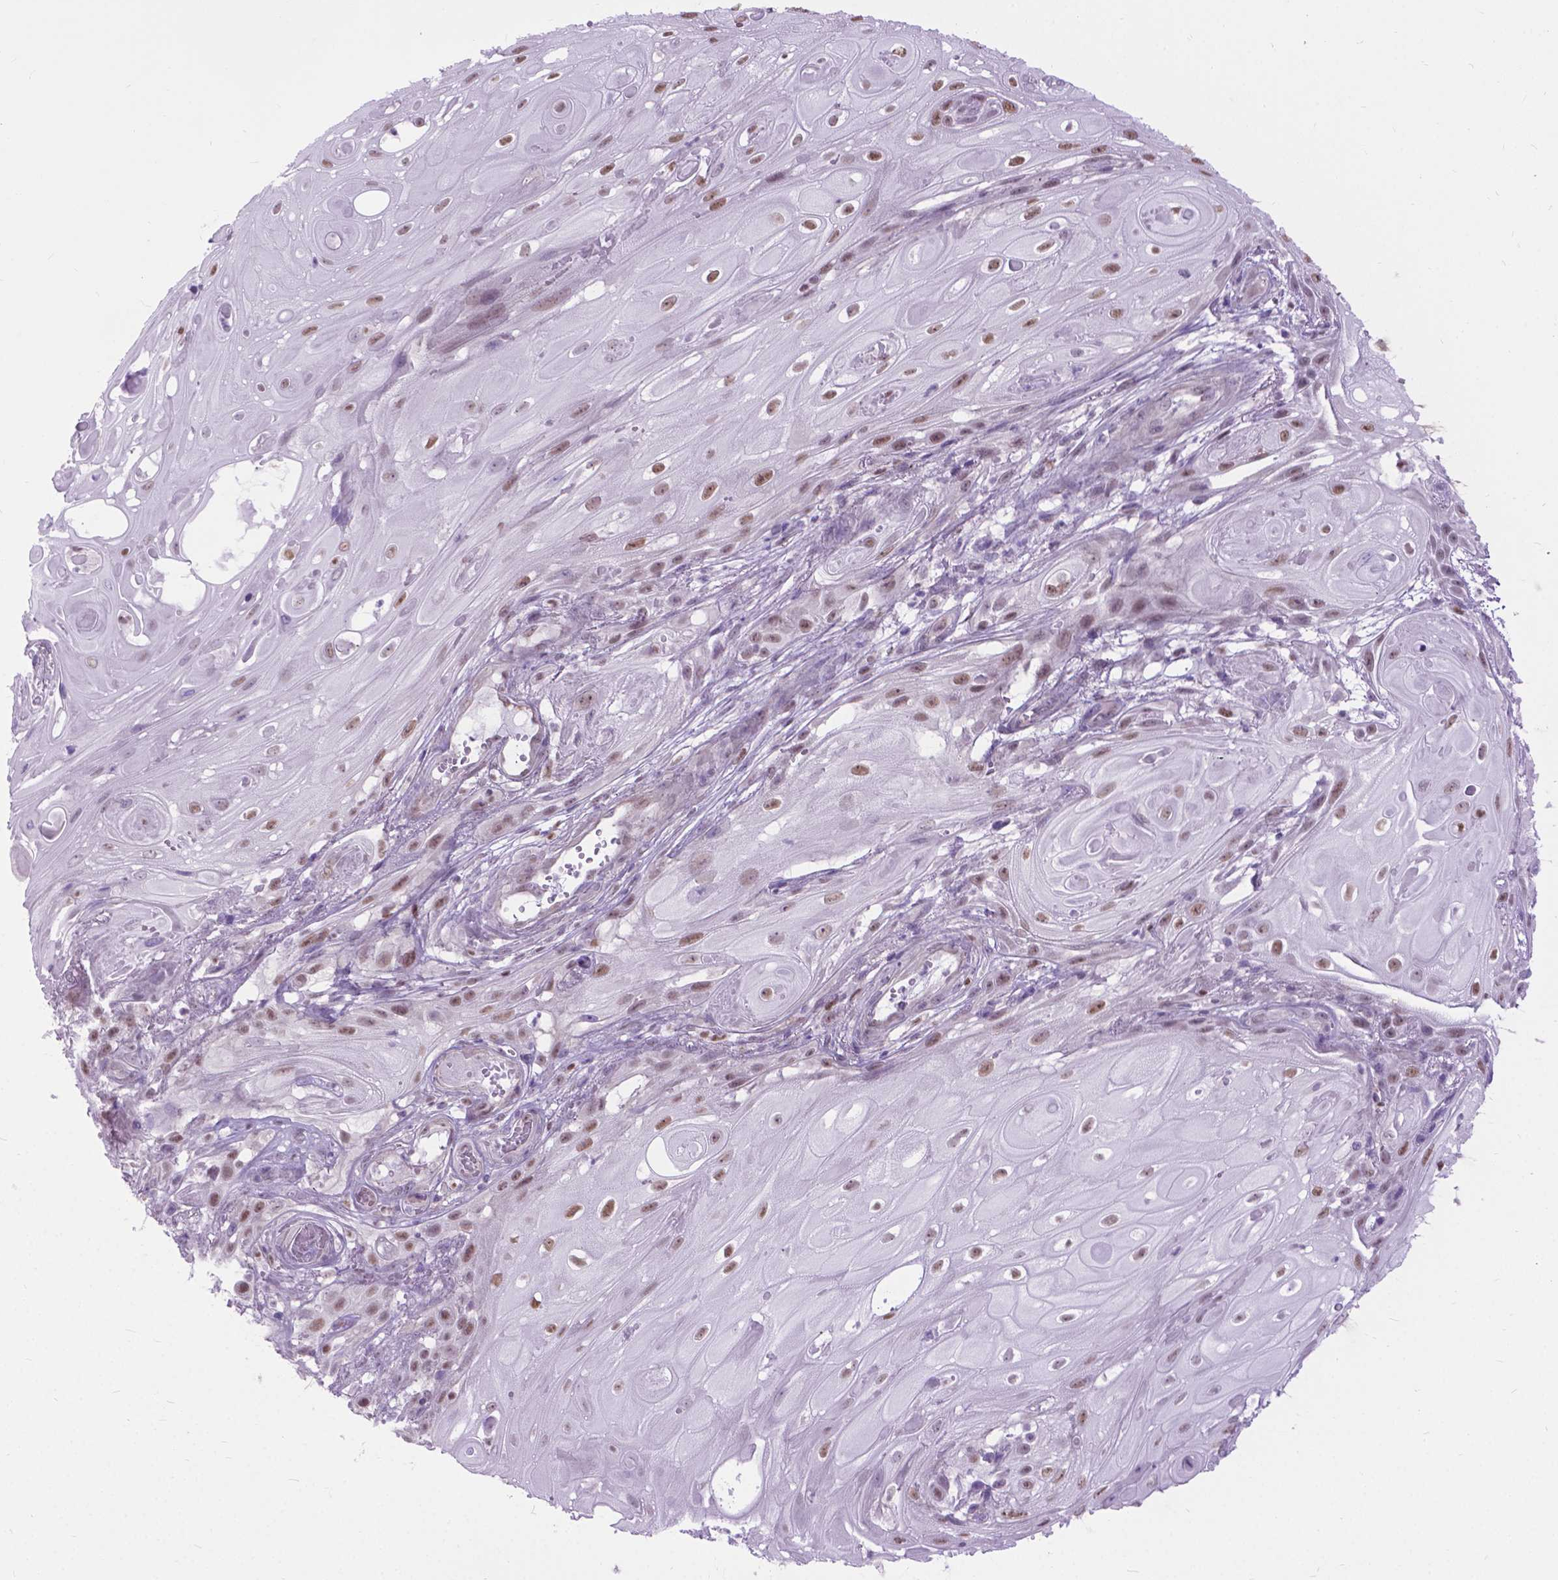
{"staining": {"intensity": "moderate", "quantity": "25%-75%", "location": "nuclear"}, "tissue": "skin cancer", "cell_type": "Tumor cells", "image_type": "cancer", "snomed": [{"axis": "morphology", "description": "Squamous cell carcinoma, NOS"}, {"axis": "topography", "description": "Skin"}], "caption": "The image reveals immunohistochemical staining of squamous cell carcinoma (skin). There is moderate nuclear positivity is identified in about 25%-75% of tumor cells. The staining was performed using DAB, with brown indicating positive protein expression. Nuclei are stained blue with hematoxylin.", "gene": "APCDD1L", "patient": {"sex": "male", "age": 62}}